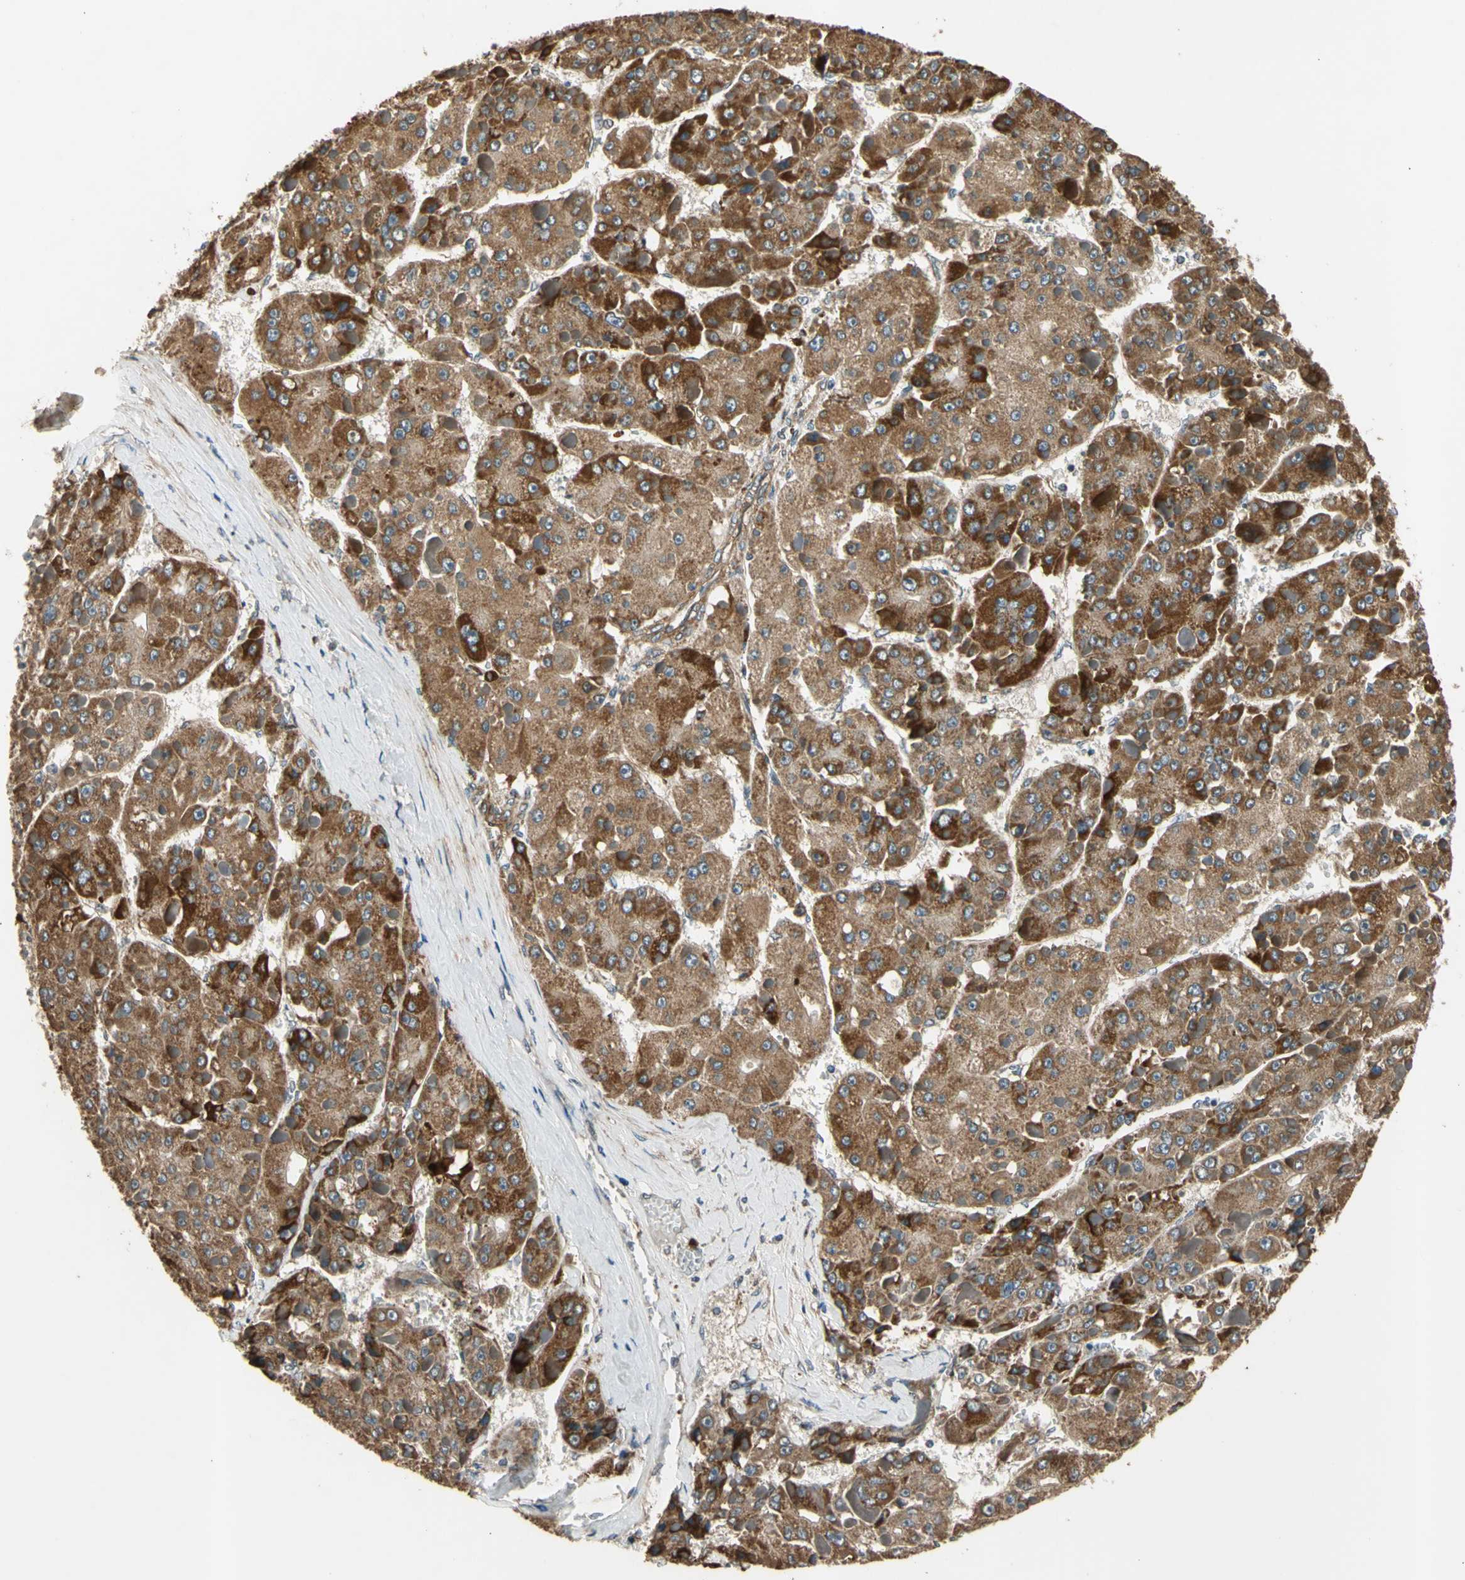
{"staining": {"intensity": "strong", "quantity": ">75%", "location": "cytoplasmic/membranous"}, "tissue": "liver cancer", "cell_type": "Tumor cells", "image_type": "cancer", "snomed": [{"axis": "morphology", "description": "Carcinoma, Hepatocellular, NOS"}, {"axis": "topography", "description": "Liver"}], "caption": "Human liver cancer (hepatocellular carcinoma) stained with a protein marker demonstrates strong staining in tumor cells.", "gene": "EFNB2", "patient": {"sex": "female", "age": 73}}